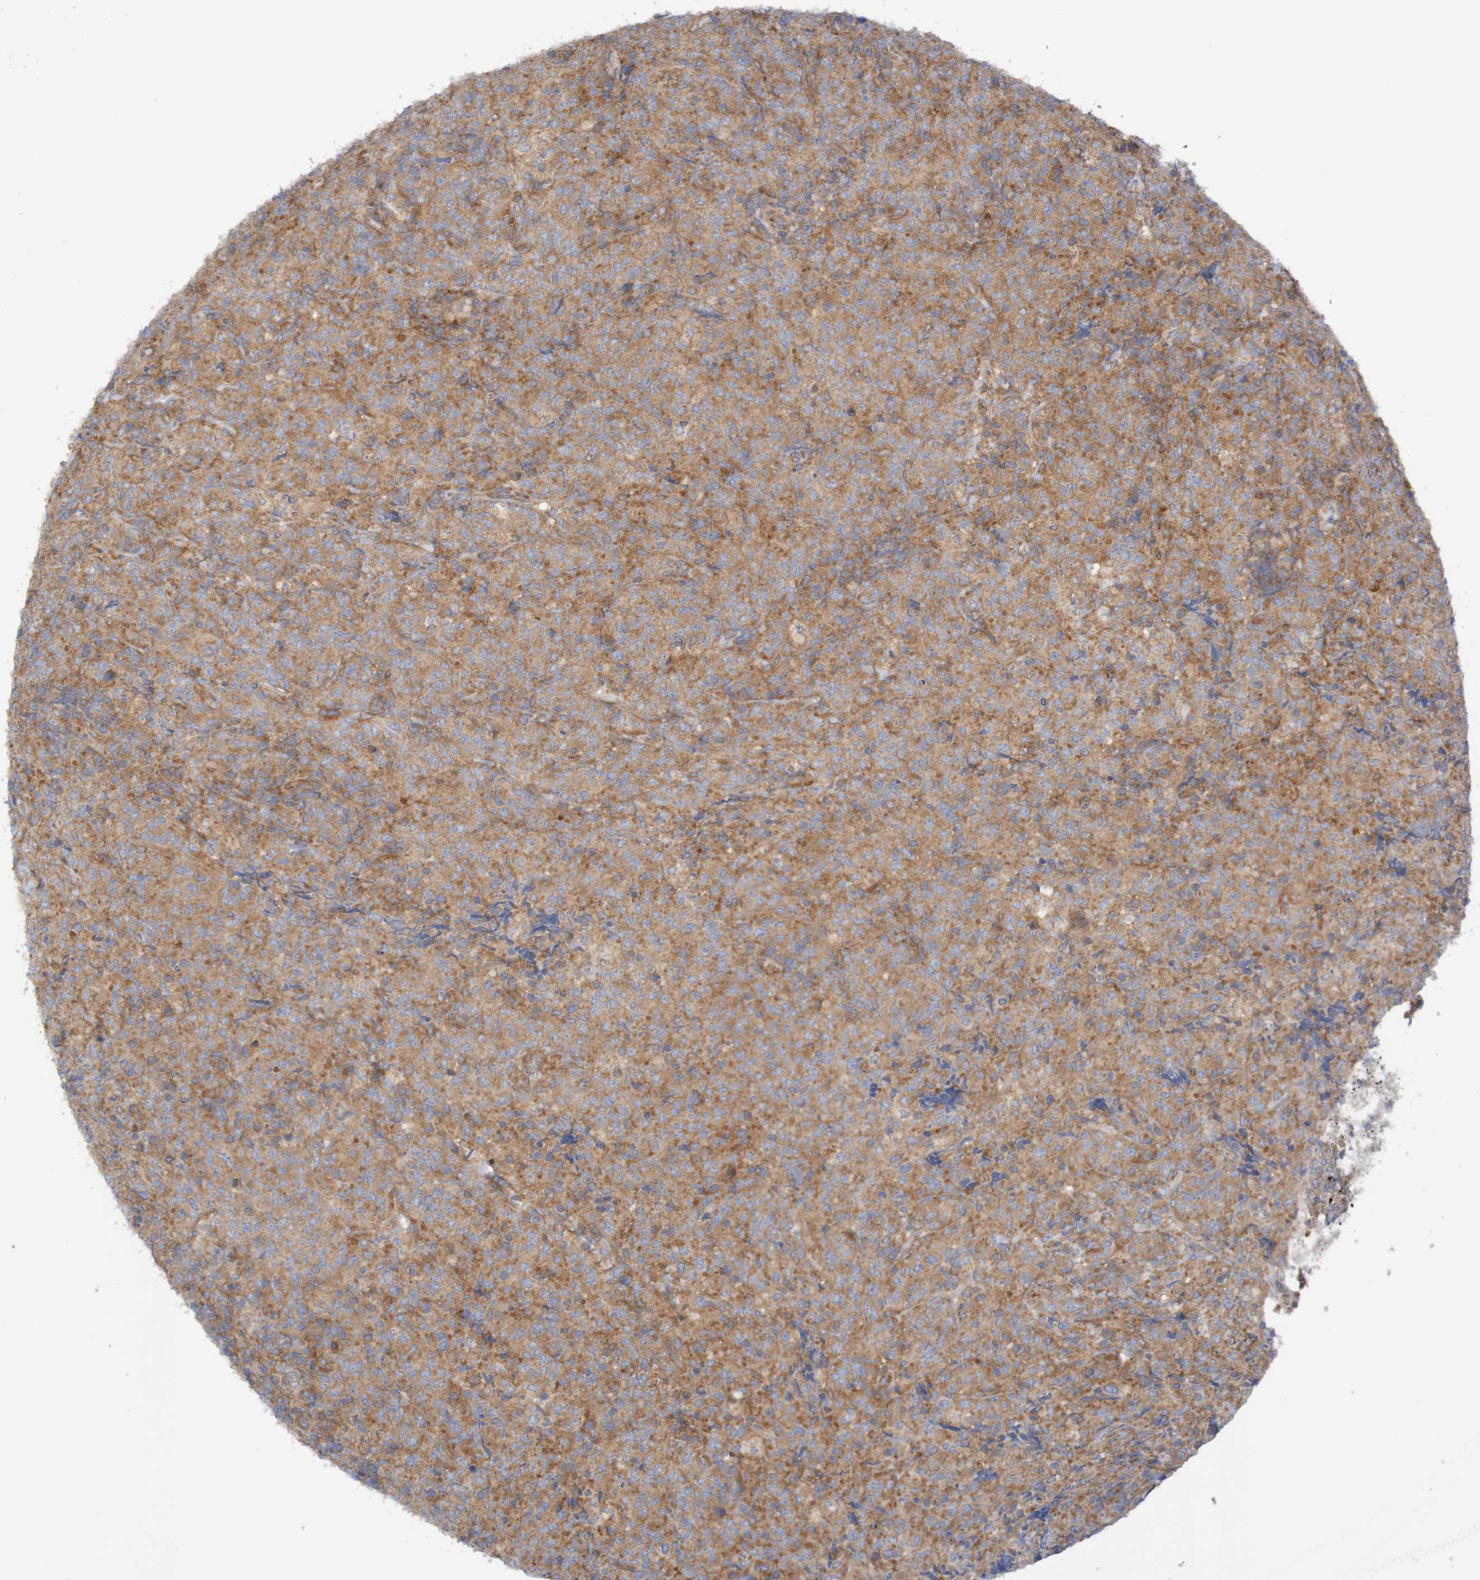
{"staining": {"intensity": "strong", "quantity": ">75%", "location": "cytoplasmic/membranous"}, "tissue": "lymphoma", "cell_type": "Tumor cells", "image_type": "cancer", "snomed": [{"axis": "morphology", "description": "Malignant lymphoma, non-Hodgkin's type, High grade"}, {"axis": "topography", "description": "Tonsil"}], "caption": "The photomicrograph shows staining of lymphoma, revealing strong cytoplasmic/membranous protein staining (brown color) within tumor cells. The staining was performed using DAB, with brown indicating positive protein expression. Nuclei are stained blue with hematoxylin.", "gene": "LRRC47", "patient": {"sex": "female", "age": 36}}